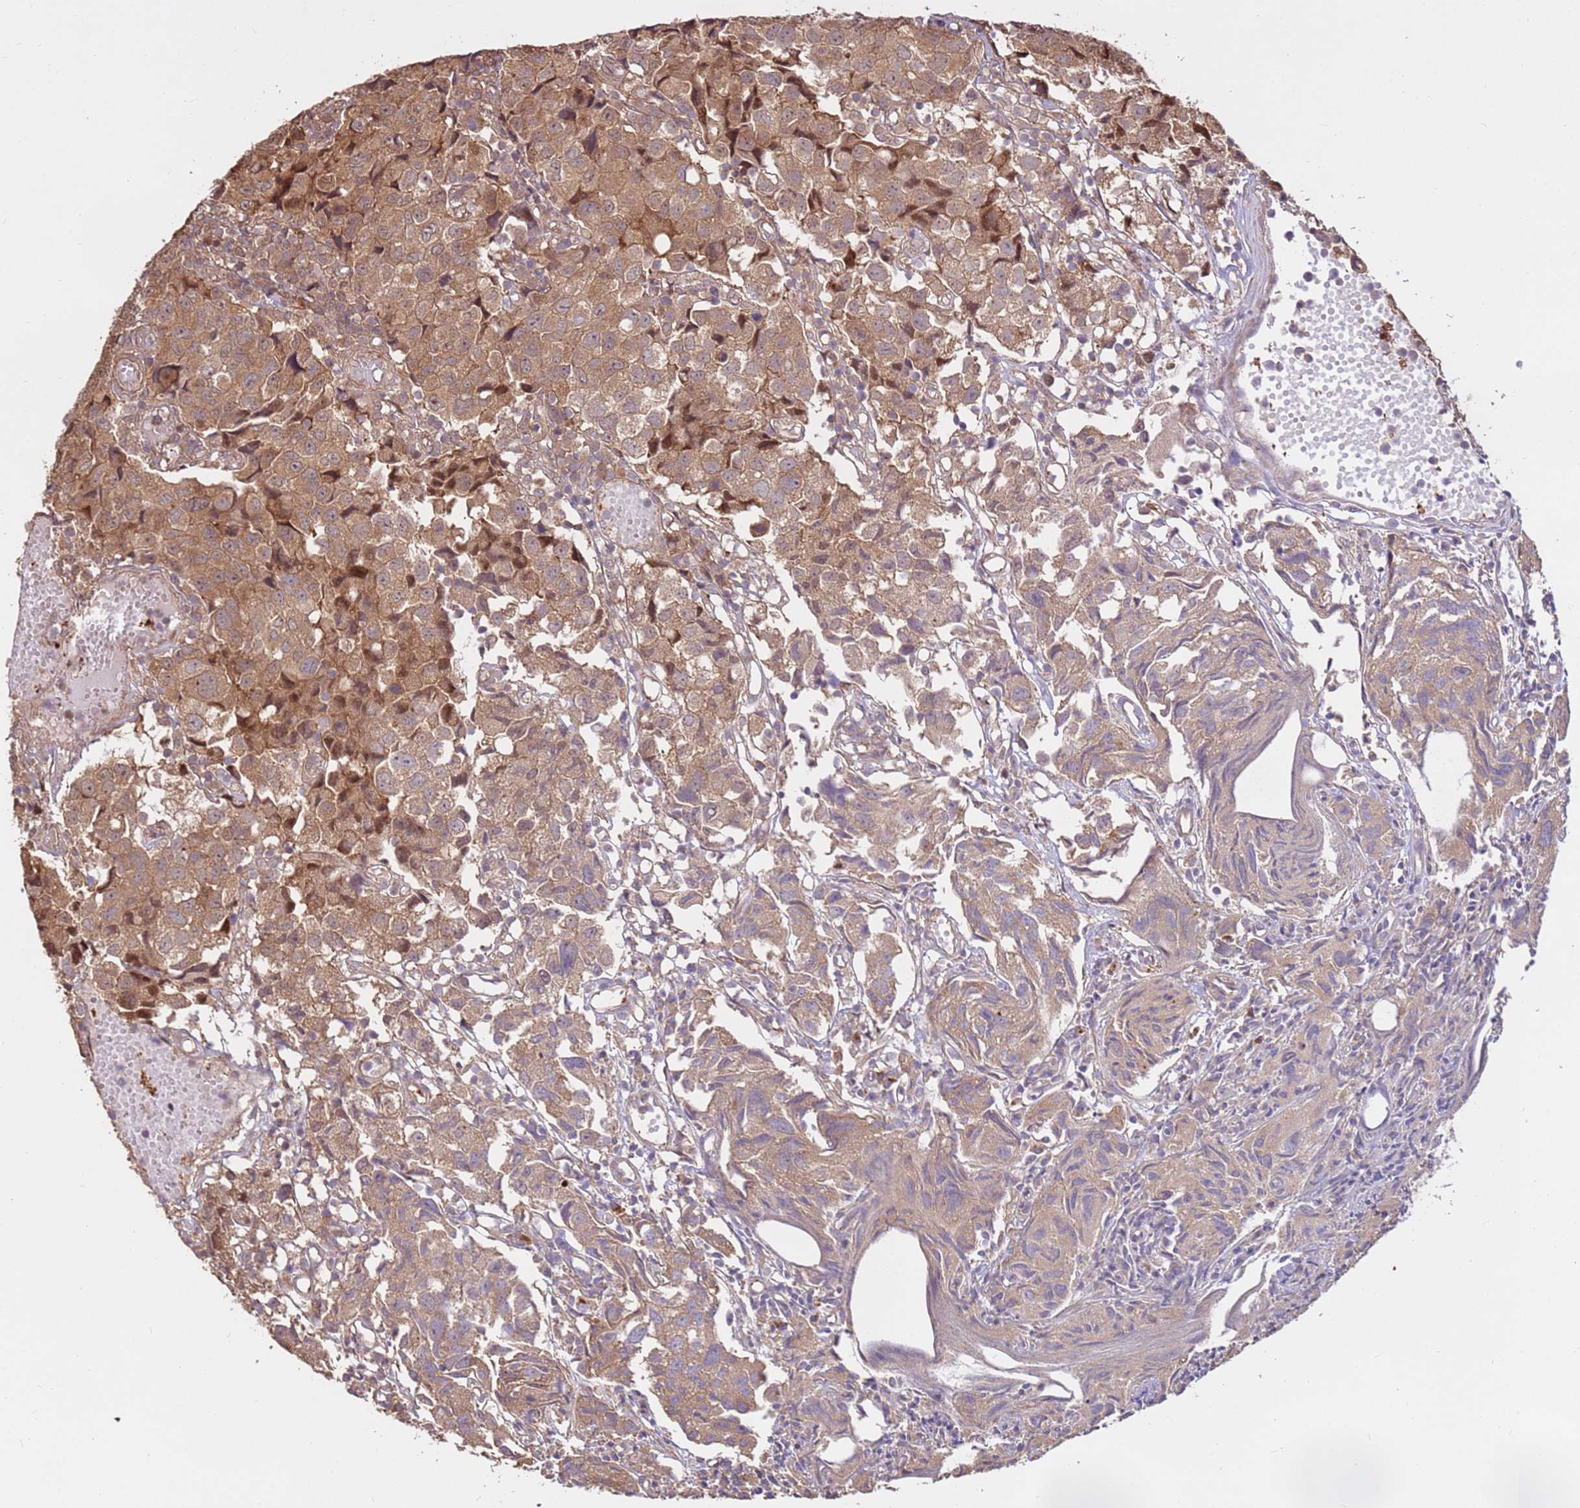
{"staining": {"intensity": "moderate", "quantity": ">75%", "location": "cytoplasmic/membranous"}, "tissue": "urothelial cancer", "cell_type": "Tumor cells", "image_type": "cancer", "snomed": [{"axis": "morphology", "description": "Urothelial carcinoma, High grade"}, {"axis": "topography", "description": "Urinary bladder"}], "caption": "IHC (DAB) staining of urothelial carcinoma (high-grade) demonstrates moderate cytoplasmic/membranous protein expression in approximately >75% of tumor cells.", "gene": "CCDC112", "patient": {"sex": "female", "age": 75}}